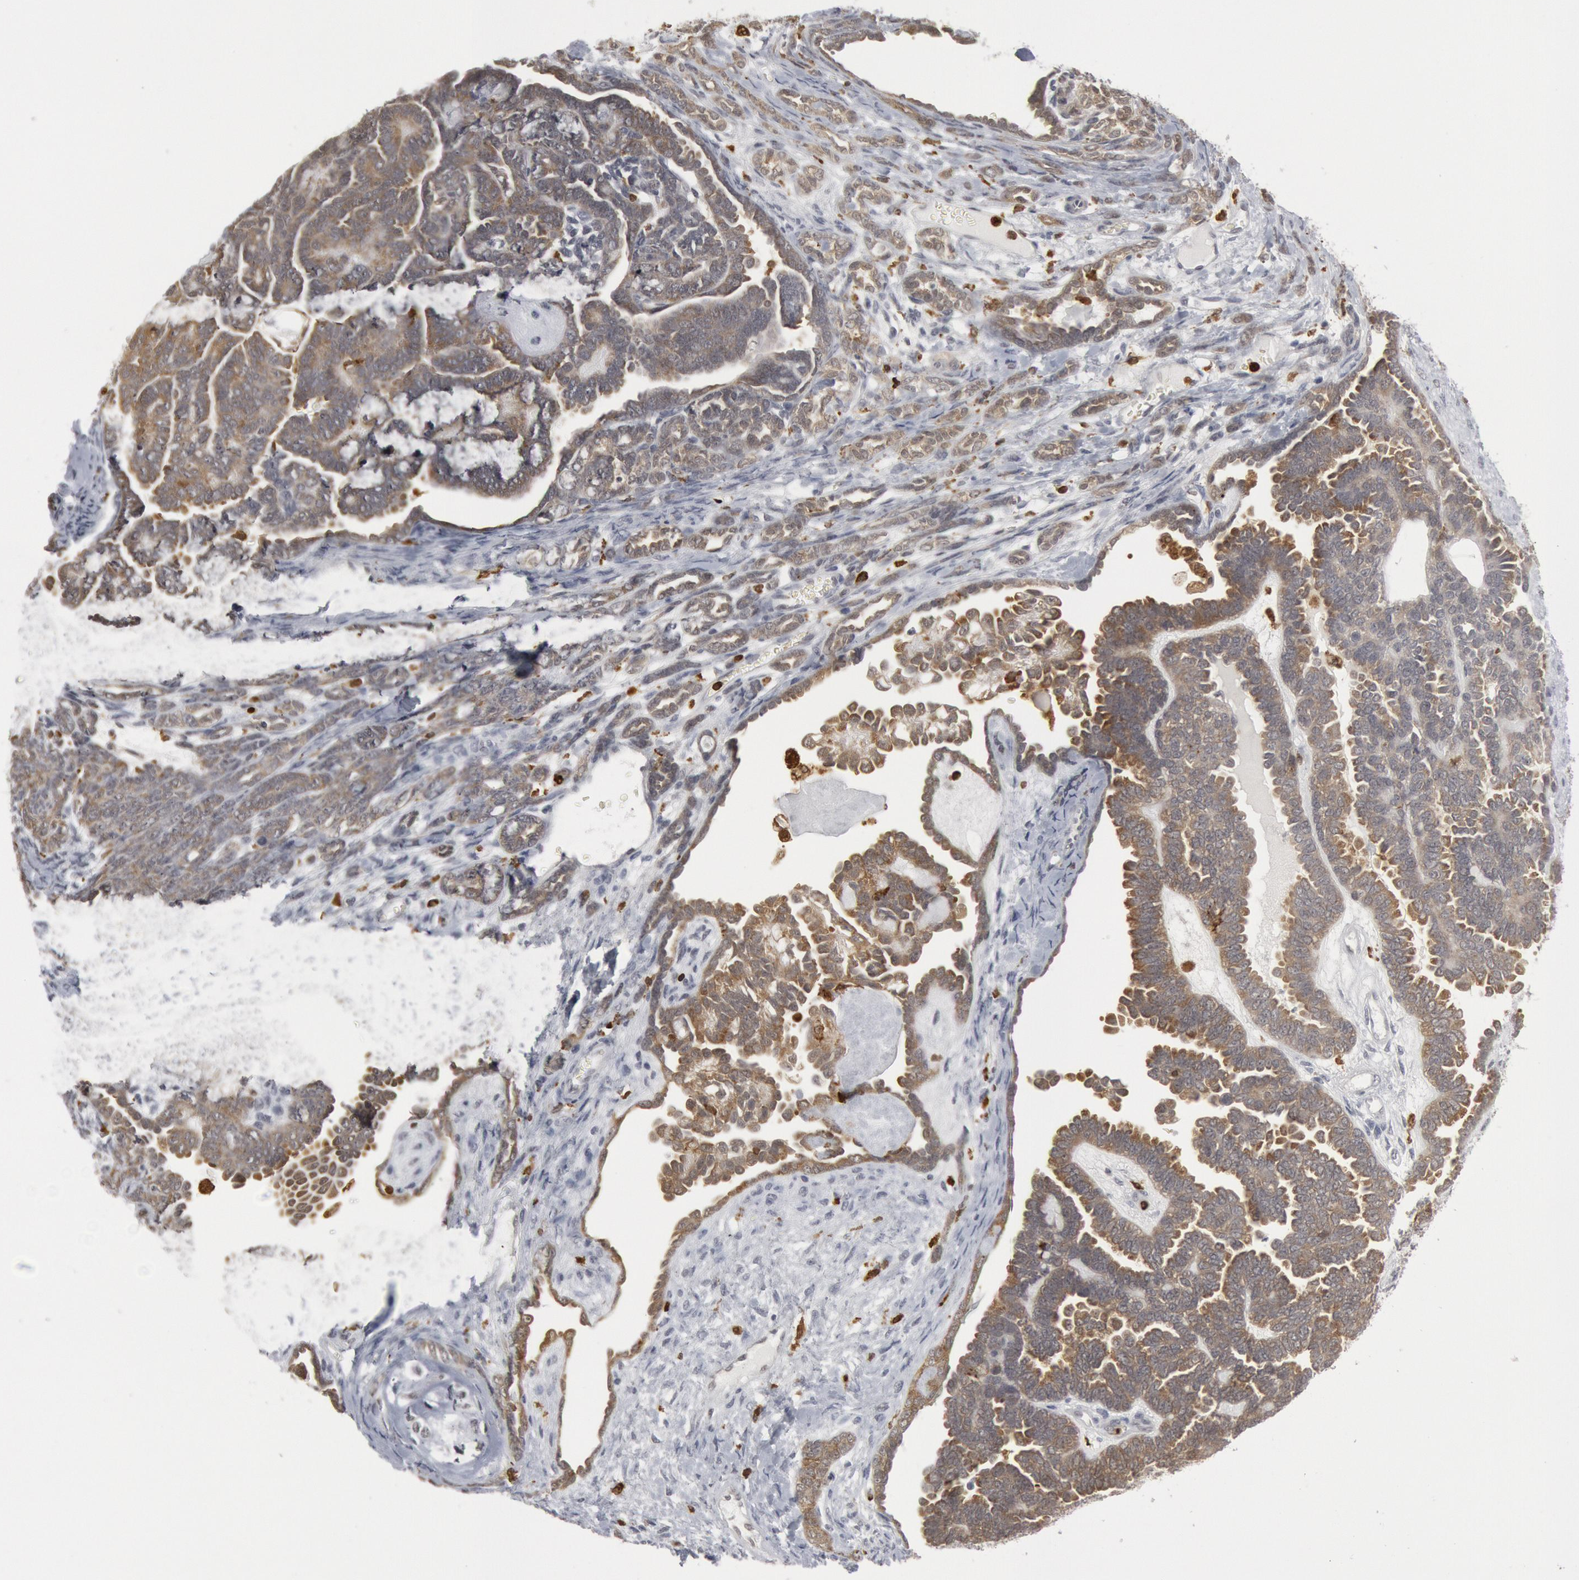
{"staining": {"intensity": "weak", "quantity": "25%-75%", "location": "cytoplasmic/membranous"}, "tissue": "endometrial cancer", "cell_type": "Tumor cells", "image_type": "cancer", "snomed": [{"axis": "morphology", "description": "Neoplasm, malignant, NOS"}, {"axis": "topography", "description": "Endometrium"}], "caption": "A photomicrograph of malignant neoplasm (endometrial) stained for a protein demonstrates weak cytoplasmic/membranous brown staining in tumor cells.", "gene": "PTPN6", "patient": {"sex": "female", "age": 74}}